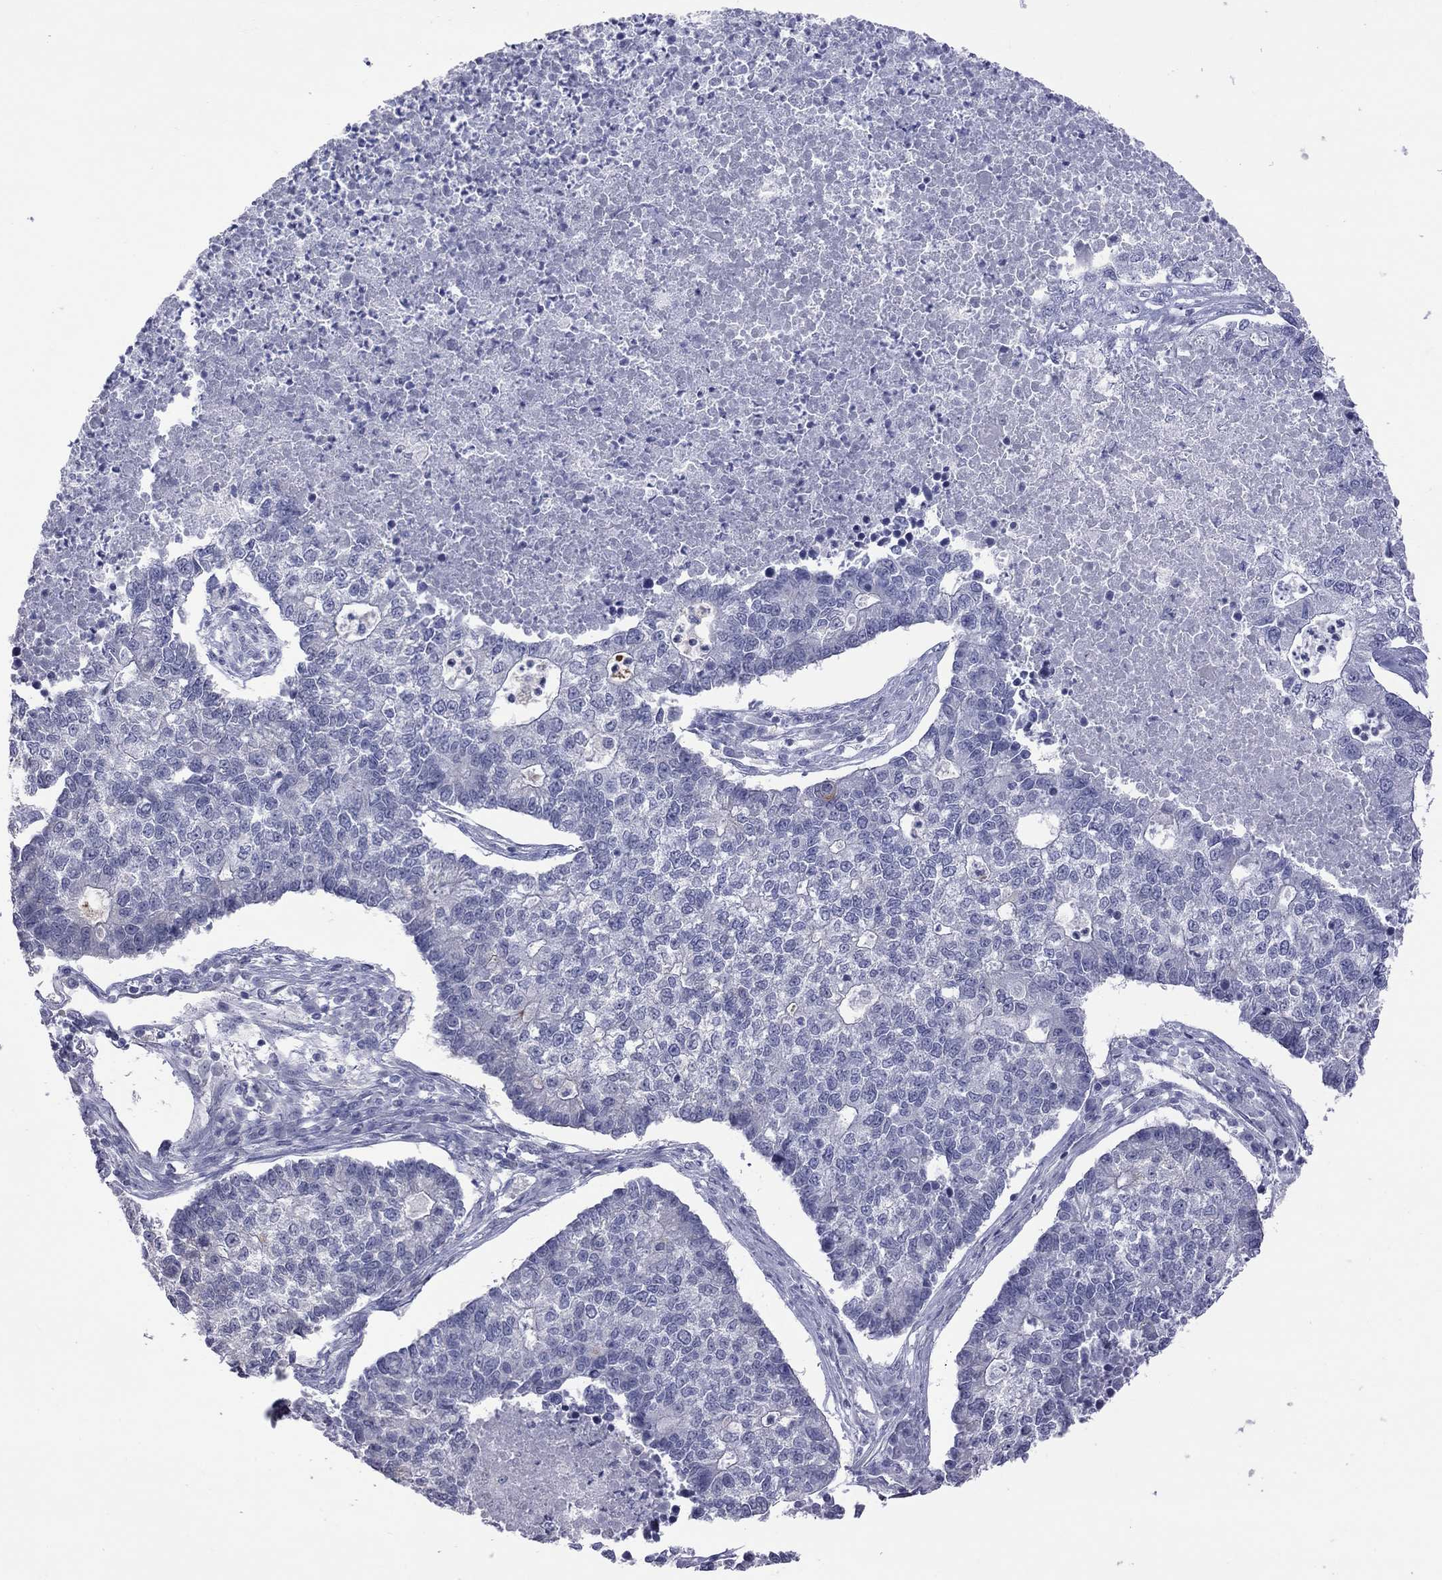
{"staining": {"intensity": "negative", "quantity": "none", "location": "none"}, "tissue": "lung cancer", "cell_type": "Tumor cells", "image_type": "cancer", "snomed": [{"axis": "morphology", "description": "Adenocarcinoma, NOS"}, {"axis": "topography", "description": "Lung"}], "caption": "Lung adenocarcinoma was stained to show a protein in brown. There is no significant positivity in tumor cells.", "gene": "HYLS1", "patient": {"sex": "male", "age": 57}}